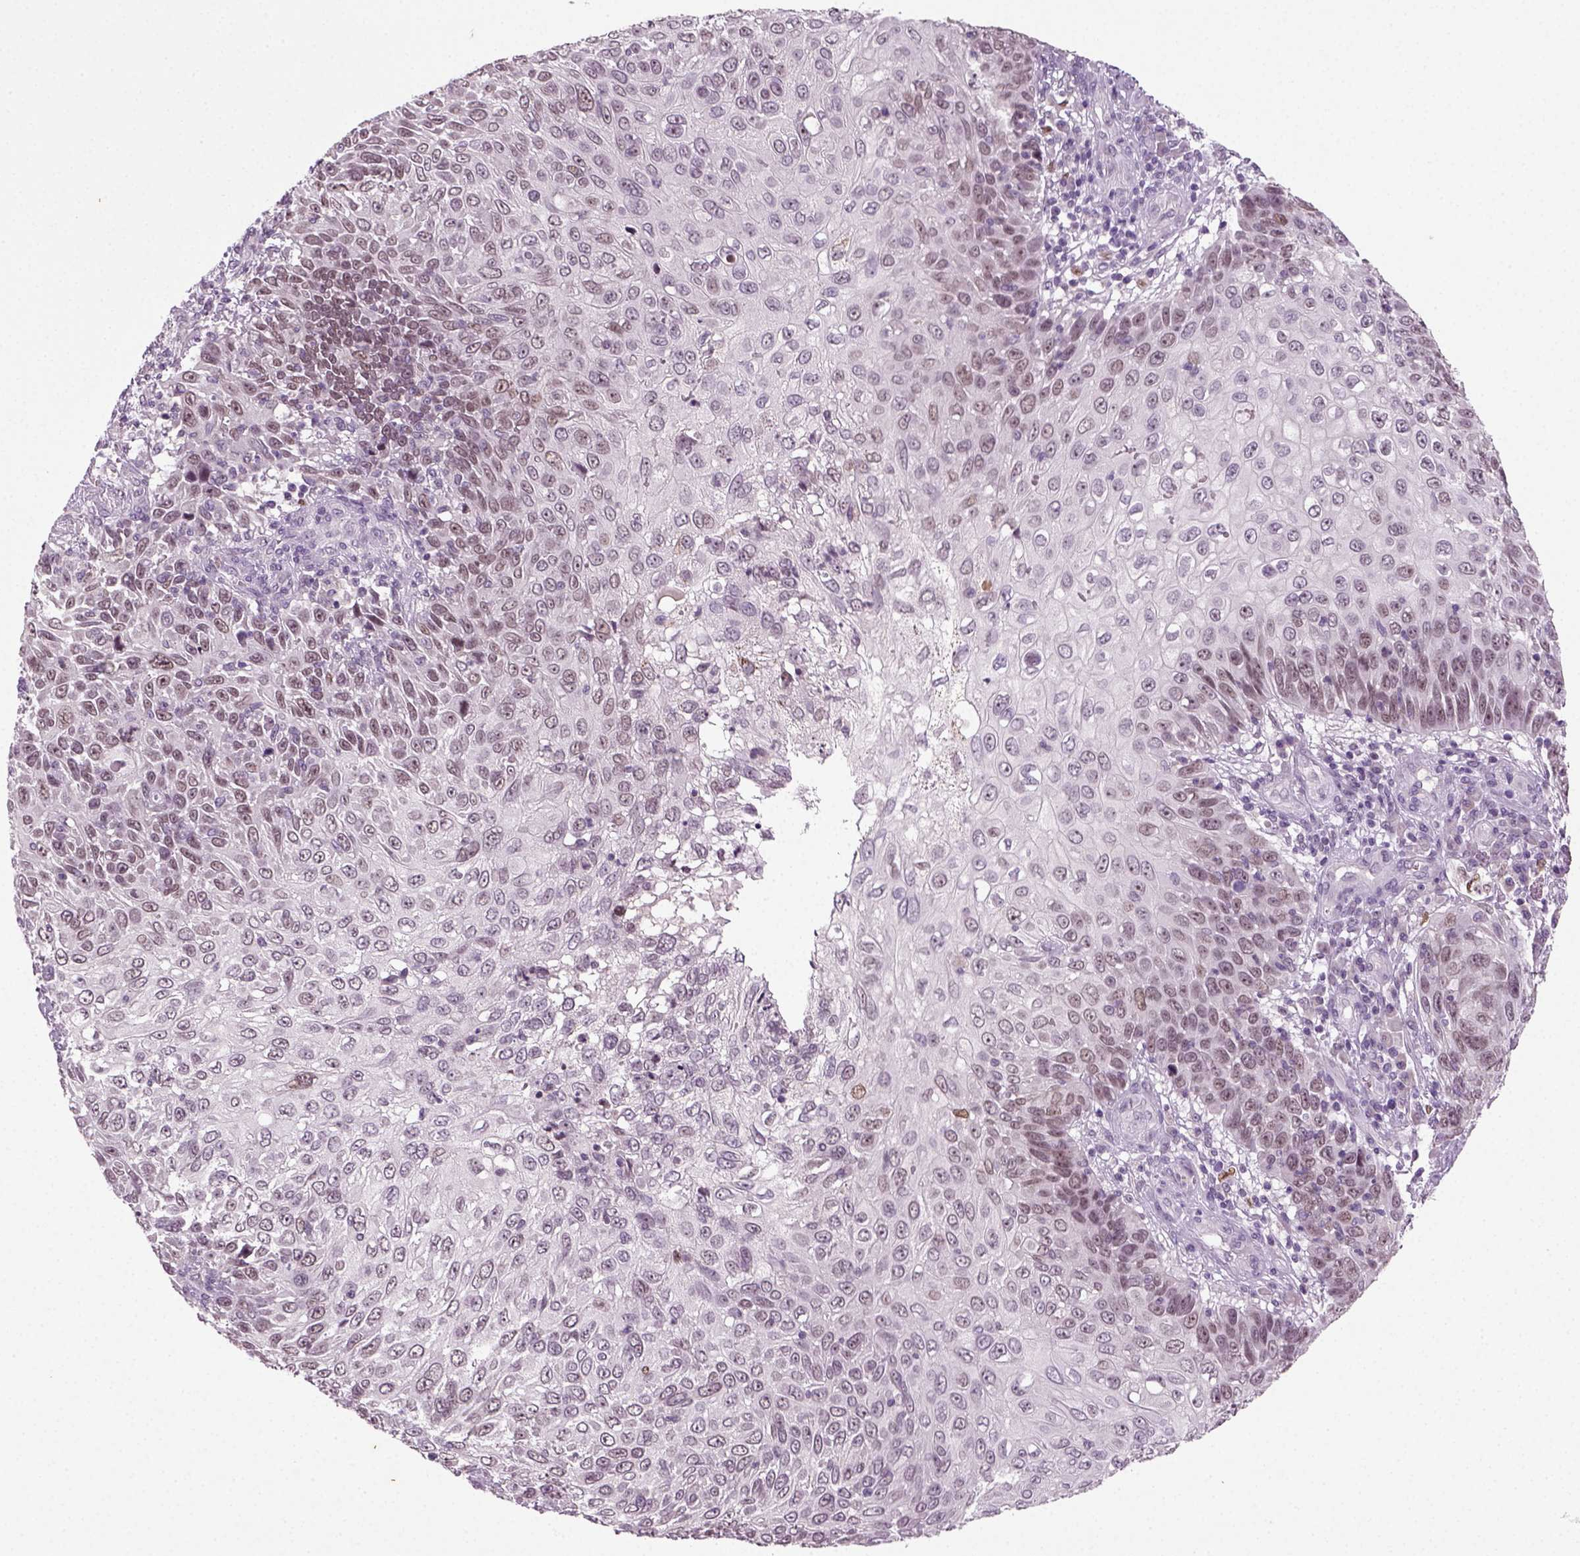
{"staining": {"intensity": "weak", "quantity": "<25%", "location": "nuclear"}, "tissue": "skin cancer", "cell_type": "Tumor cells", "image_type": "cancer", "snomed": [{"axis": "morphology", "description": "Squamous cell carcinoma, NOS"}, {"axis": "topography", "description": "Skin"}], "caption": "Photomicrograph shows no protein staining in tumor cells of squamous cell carcinoma (skin) tissue.", "gene": "SYNGAP1", "patient": {"sex": "male", "age": 92}}